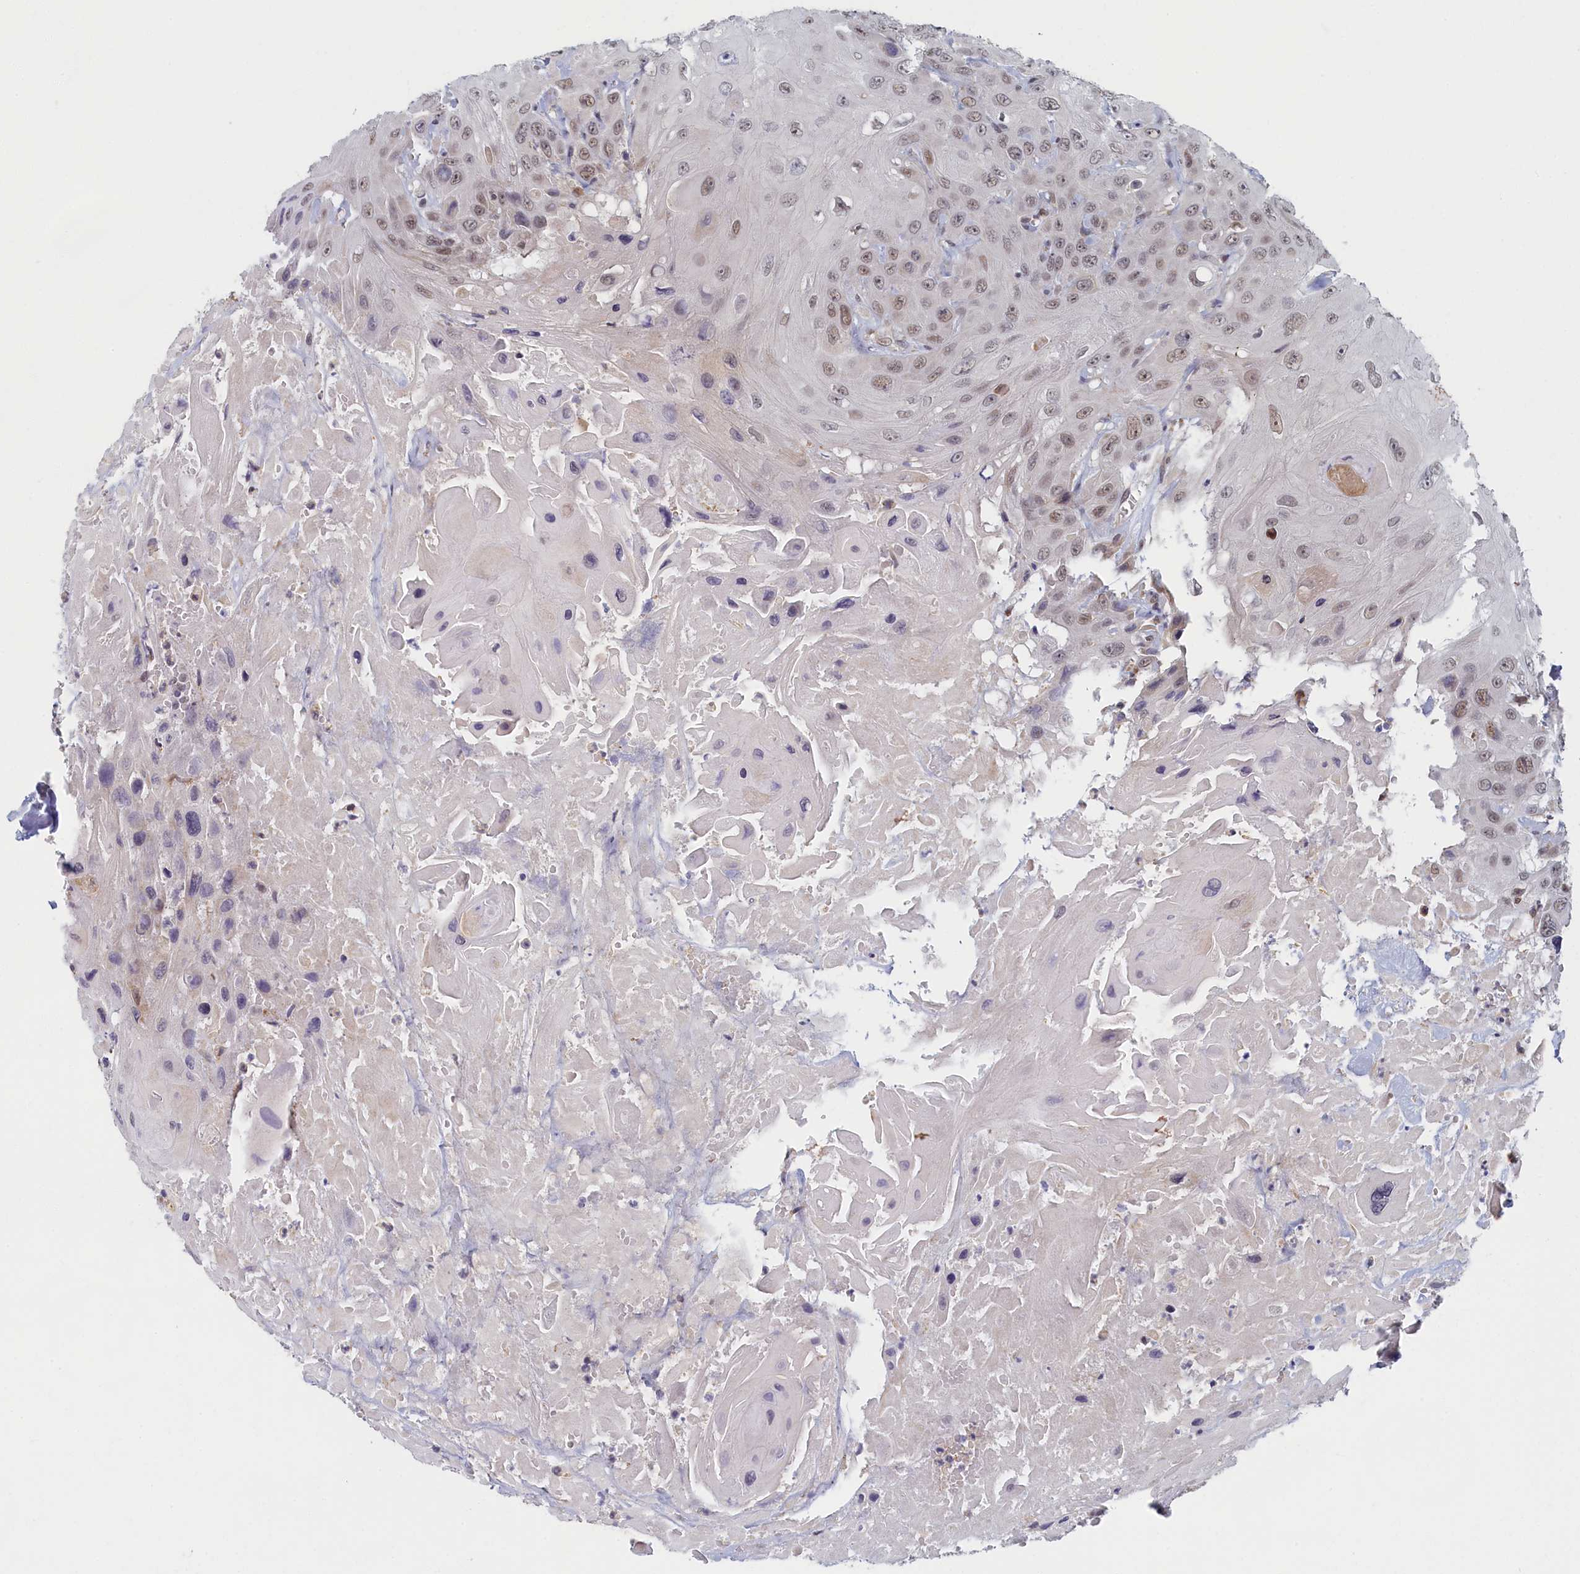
{"staining": {"intensity": "weak", "quantity": "25%-75%", "location": "nuclear"}, "tissue": "head and neck cancer", "cell_type": "Tumor cells", "image_type": "cancer", "snomed": [{"axis": "morphology", "description": "Squamous cell carcinoma, NOS"}, {"axis": "topography", "description": "Head-Neck"}], "caption": "Protein analysis of head and neck cancer (squamous cell carcinoma) tissue reveals weak nuclear positivity in about 25%-75% of tumor cells.", "gene": "DNAJC17", "patient": {"sex": "male", "age": 81}}